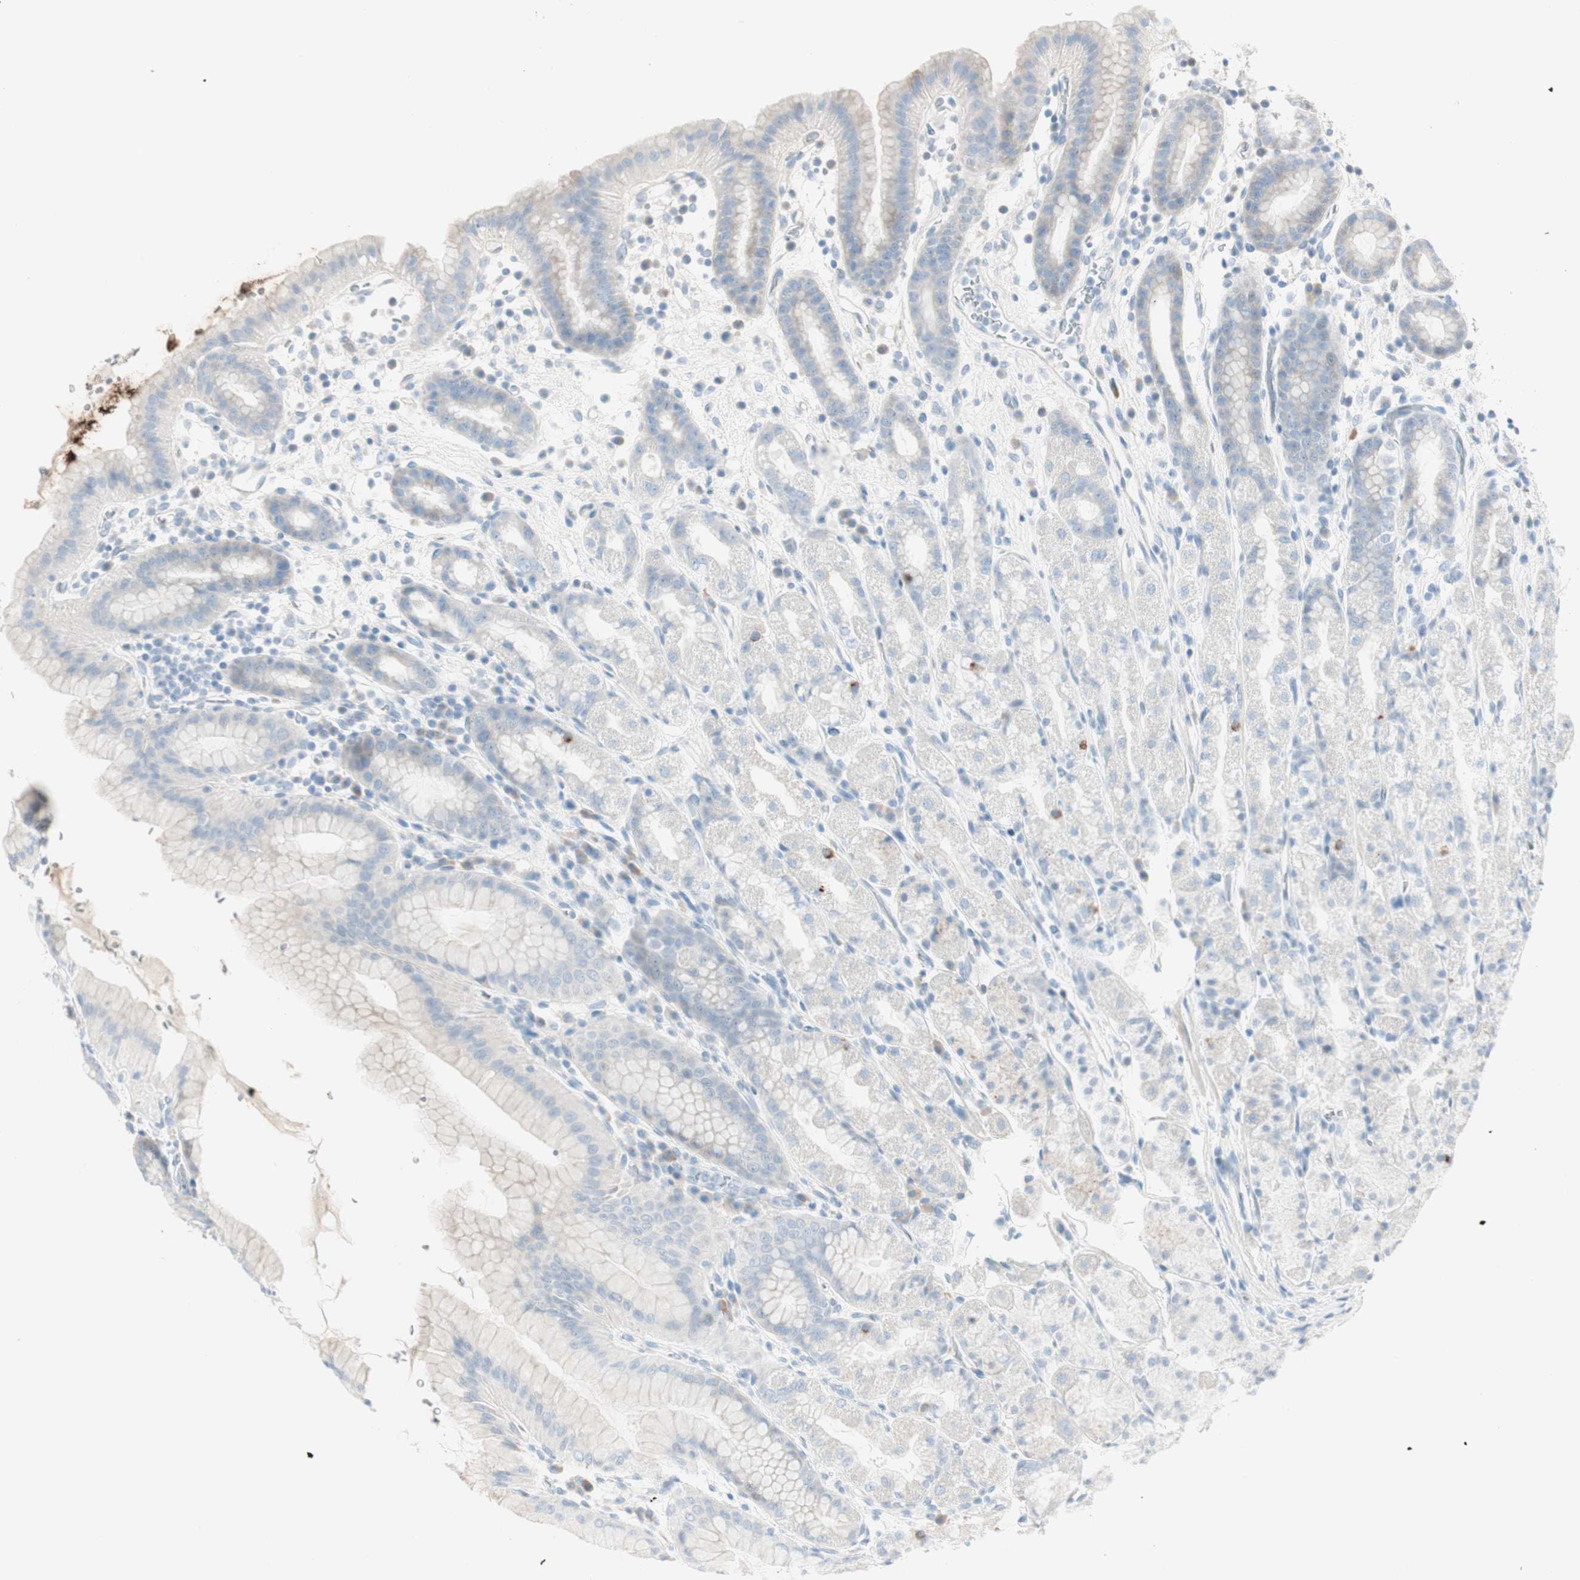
{"staining": {"intensity": "weak", "quantity": "25%-75%", "location": "cytoplasmic/membranous"}, "tissue": "stomach", "cell_type": "Glandular cells", "image_type": "normal", "snomed": [{"axis": "morphology", "description": "Normal tissue, NOS"}, {"axis": "topography", "description": "Stomach, upper"}], "caption": "Protein analysis of unremarkable stomach demonstrates weak cytoplasmic/membranous staining in approximately 25%-75% of glandular cells. The staining is performed using DAB (3,3'-diaminobenzidine) brown chromogen to label protein expression. The nuclei are counter-stained blue using hematoxylin.", "gene": "CDHR5", "patient": {"sex": "male", "age": 68}}